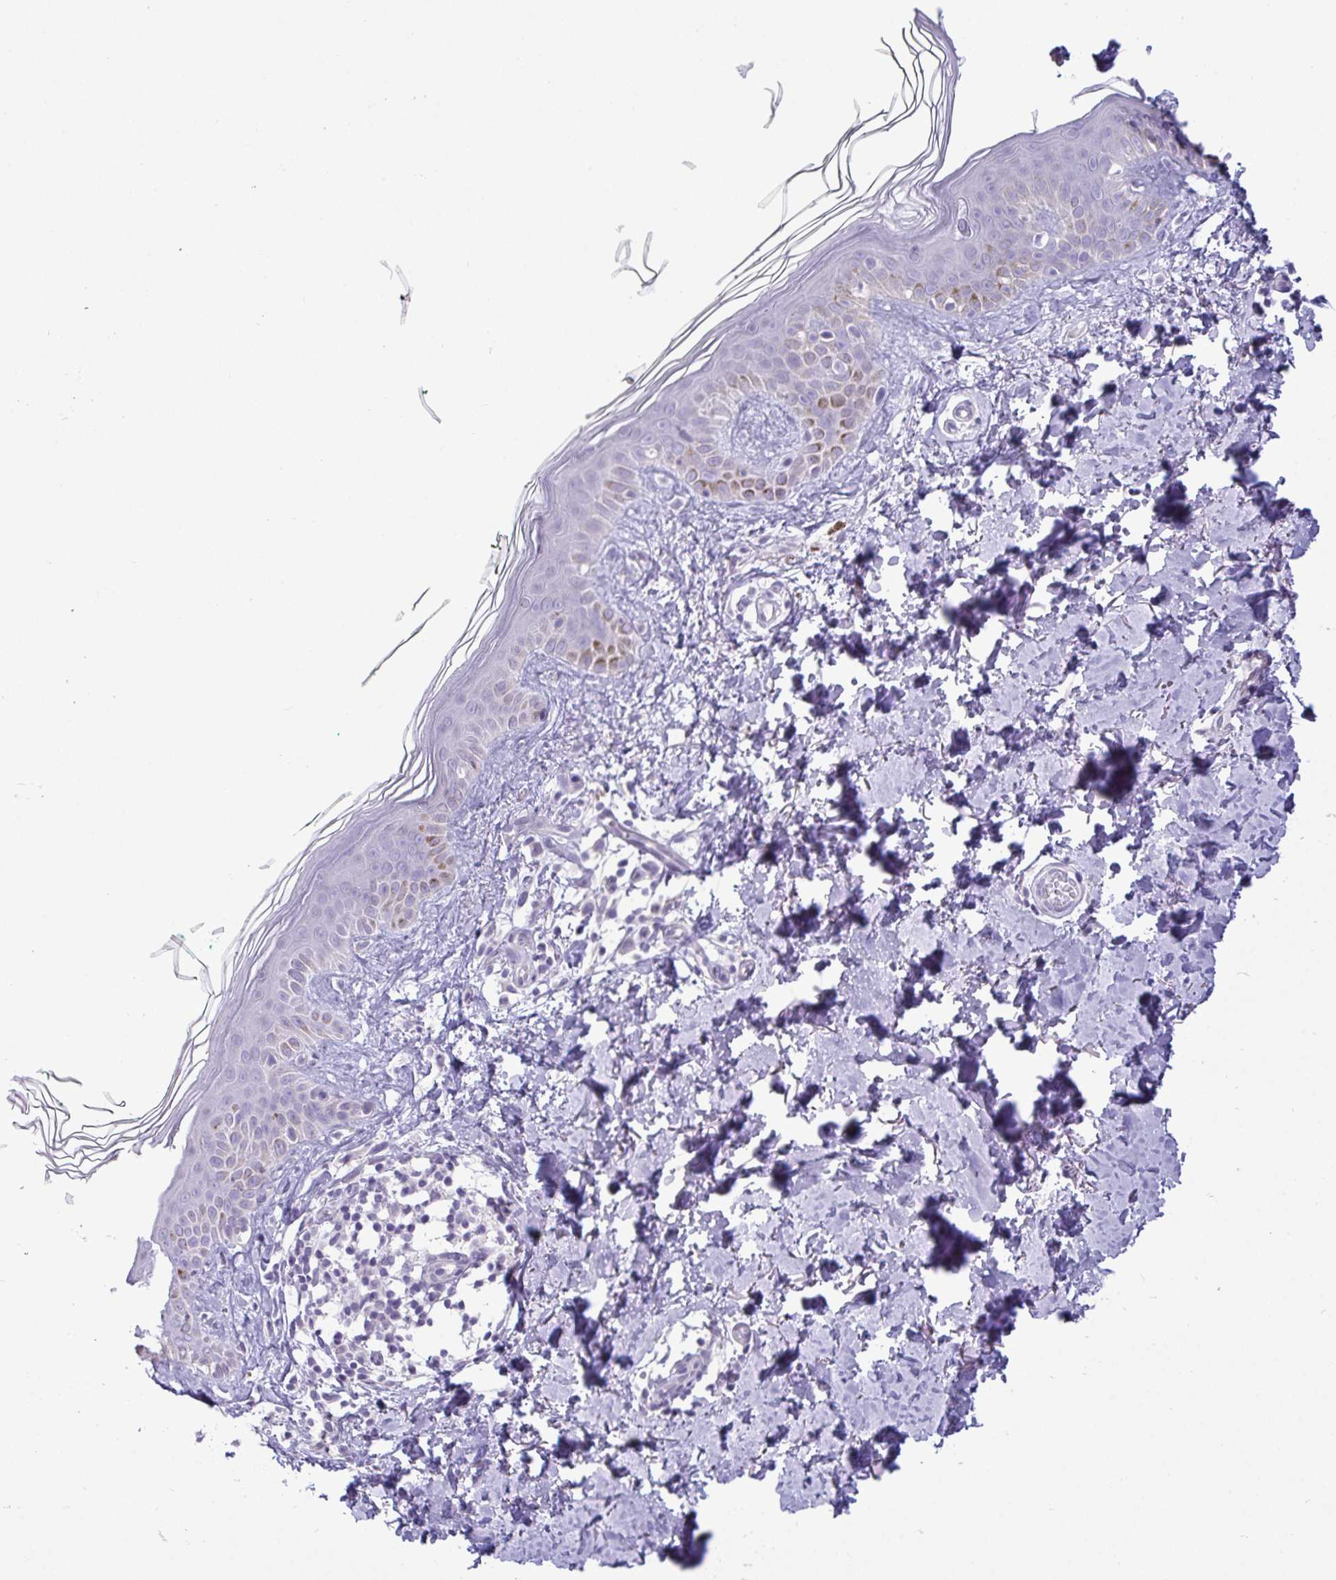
{"staining": {"intensity": "negative", "quantity": "none", "location": "none"}, "tissue": "skin", "cell_type": "Fibroblasts", "image_type": "normal", "snomed": [{"axis": "morphology", "description": "Normal tissue, NOS"}, {"axis": "topography", "description": "Skin"}, {"axis": "topography", "description": "Peripheral nerve tissue"}], "caption": "Immunohistochemistry (IHC) photomicrograph of benign skin stained for a protein (brown), which demonstrates no expression in fibroblasts.", "gene": "C4orf33", "patient": {"sex": "female", "age": 45}}